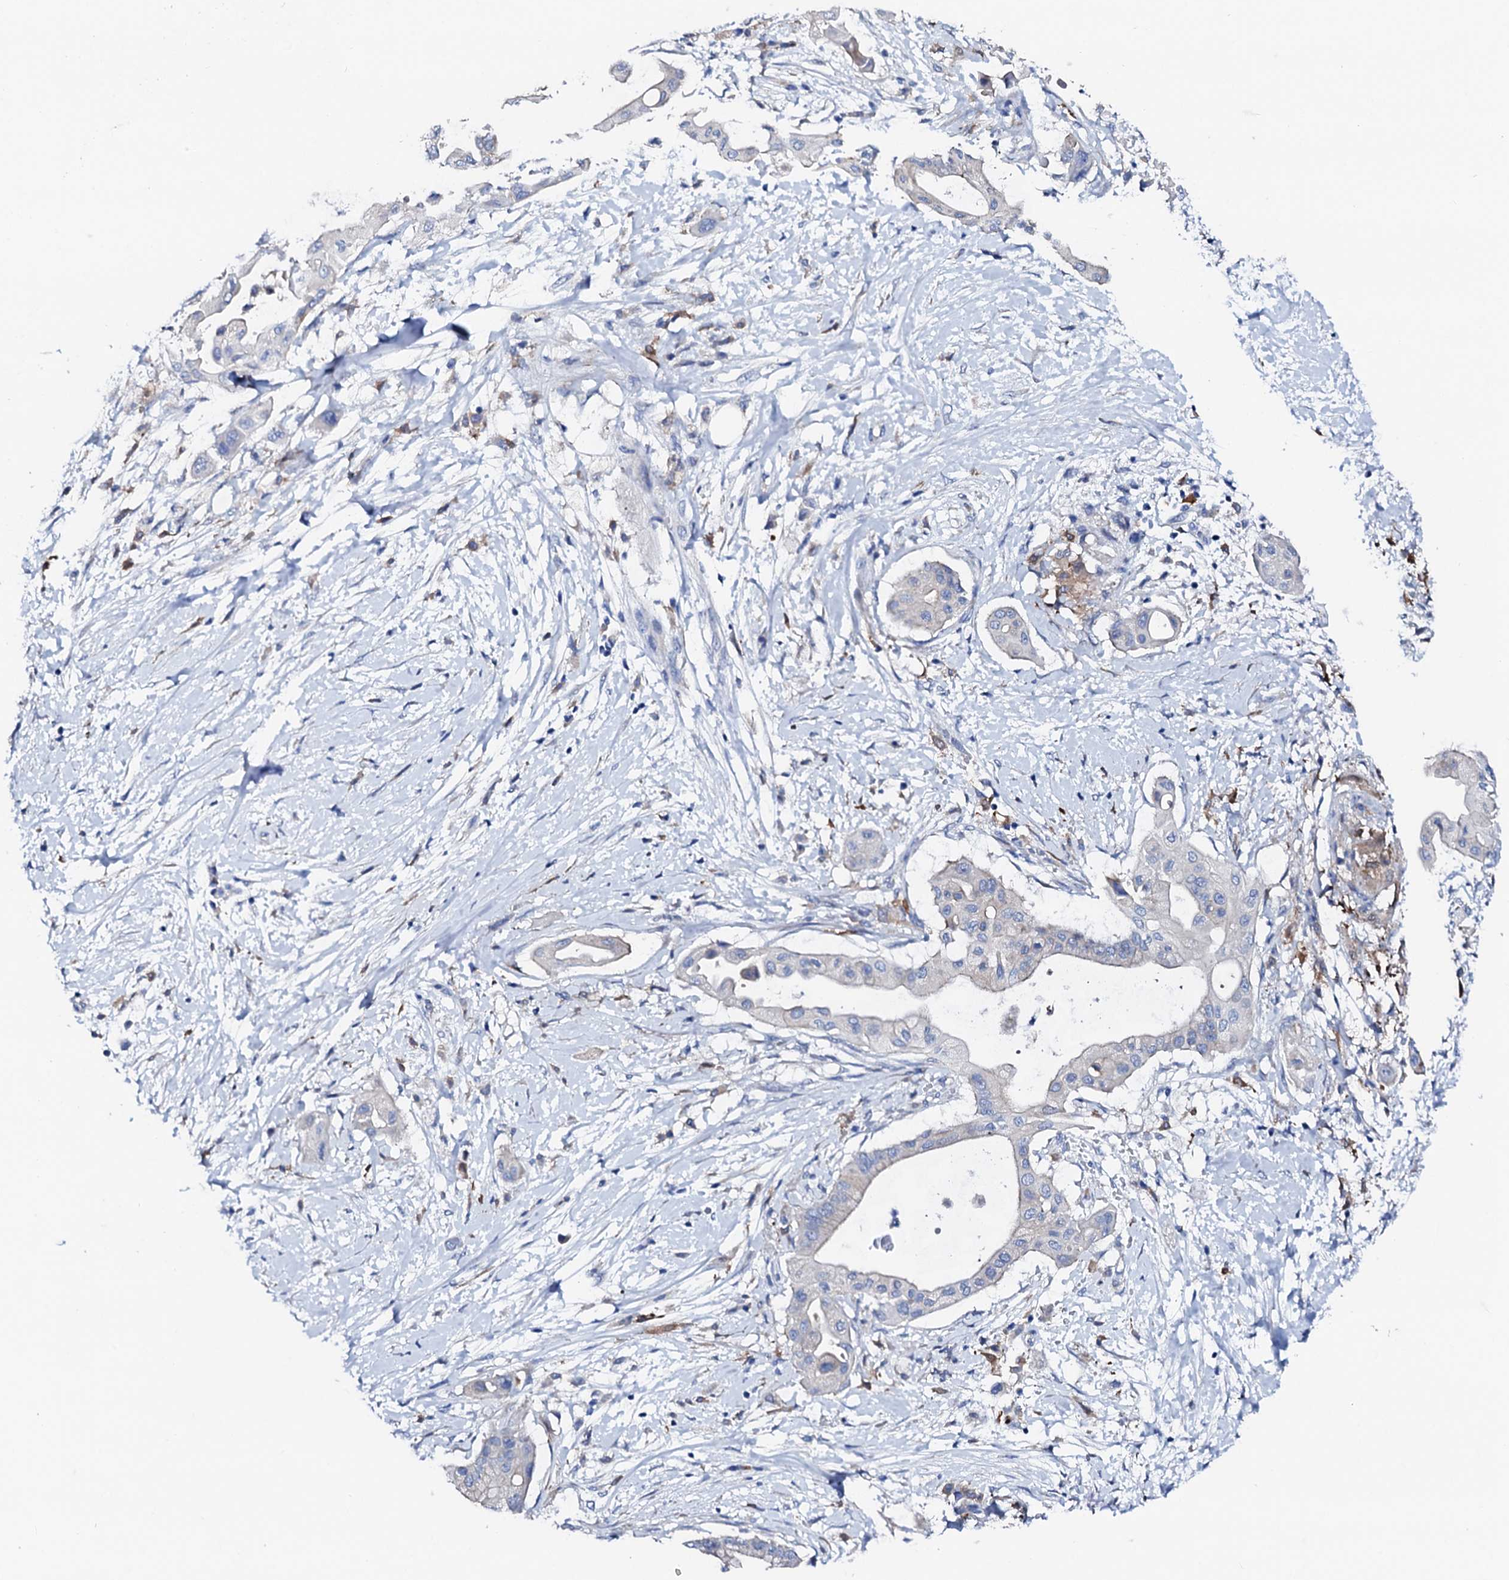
{"staining": {"intensity": "negative", "quantity": "none", "location": "none"}, "tissue": "pancreatic cancer", "cell_type": "Tumor cells", "image_type": "cancer", "snomed": [{"axis": "morphology", "description": "Adenocarcinoma, NOS"}, {"axis": "topography", "description": "Pancreas"}], "caption": "Immunohistochemistry (IHC) of pancreatic adenocarcinoma displays no staining in tumor cells.", "gene": "TRDN", "patient": {"sex": "male", "age": 68}}